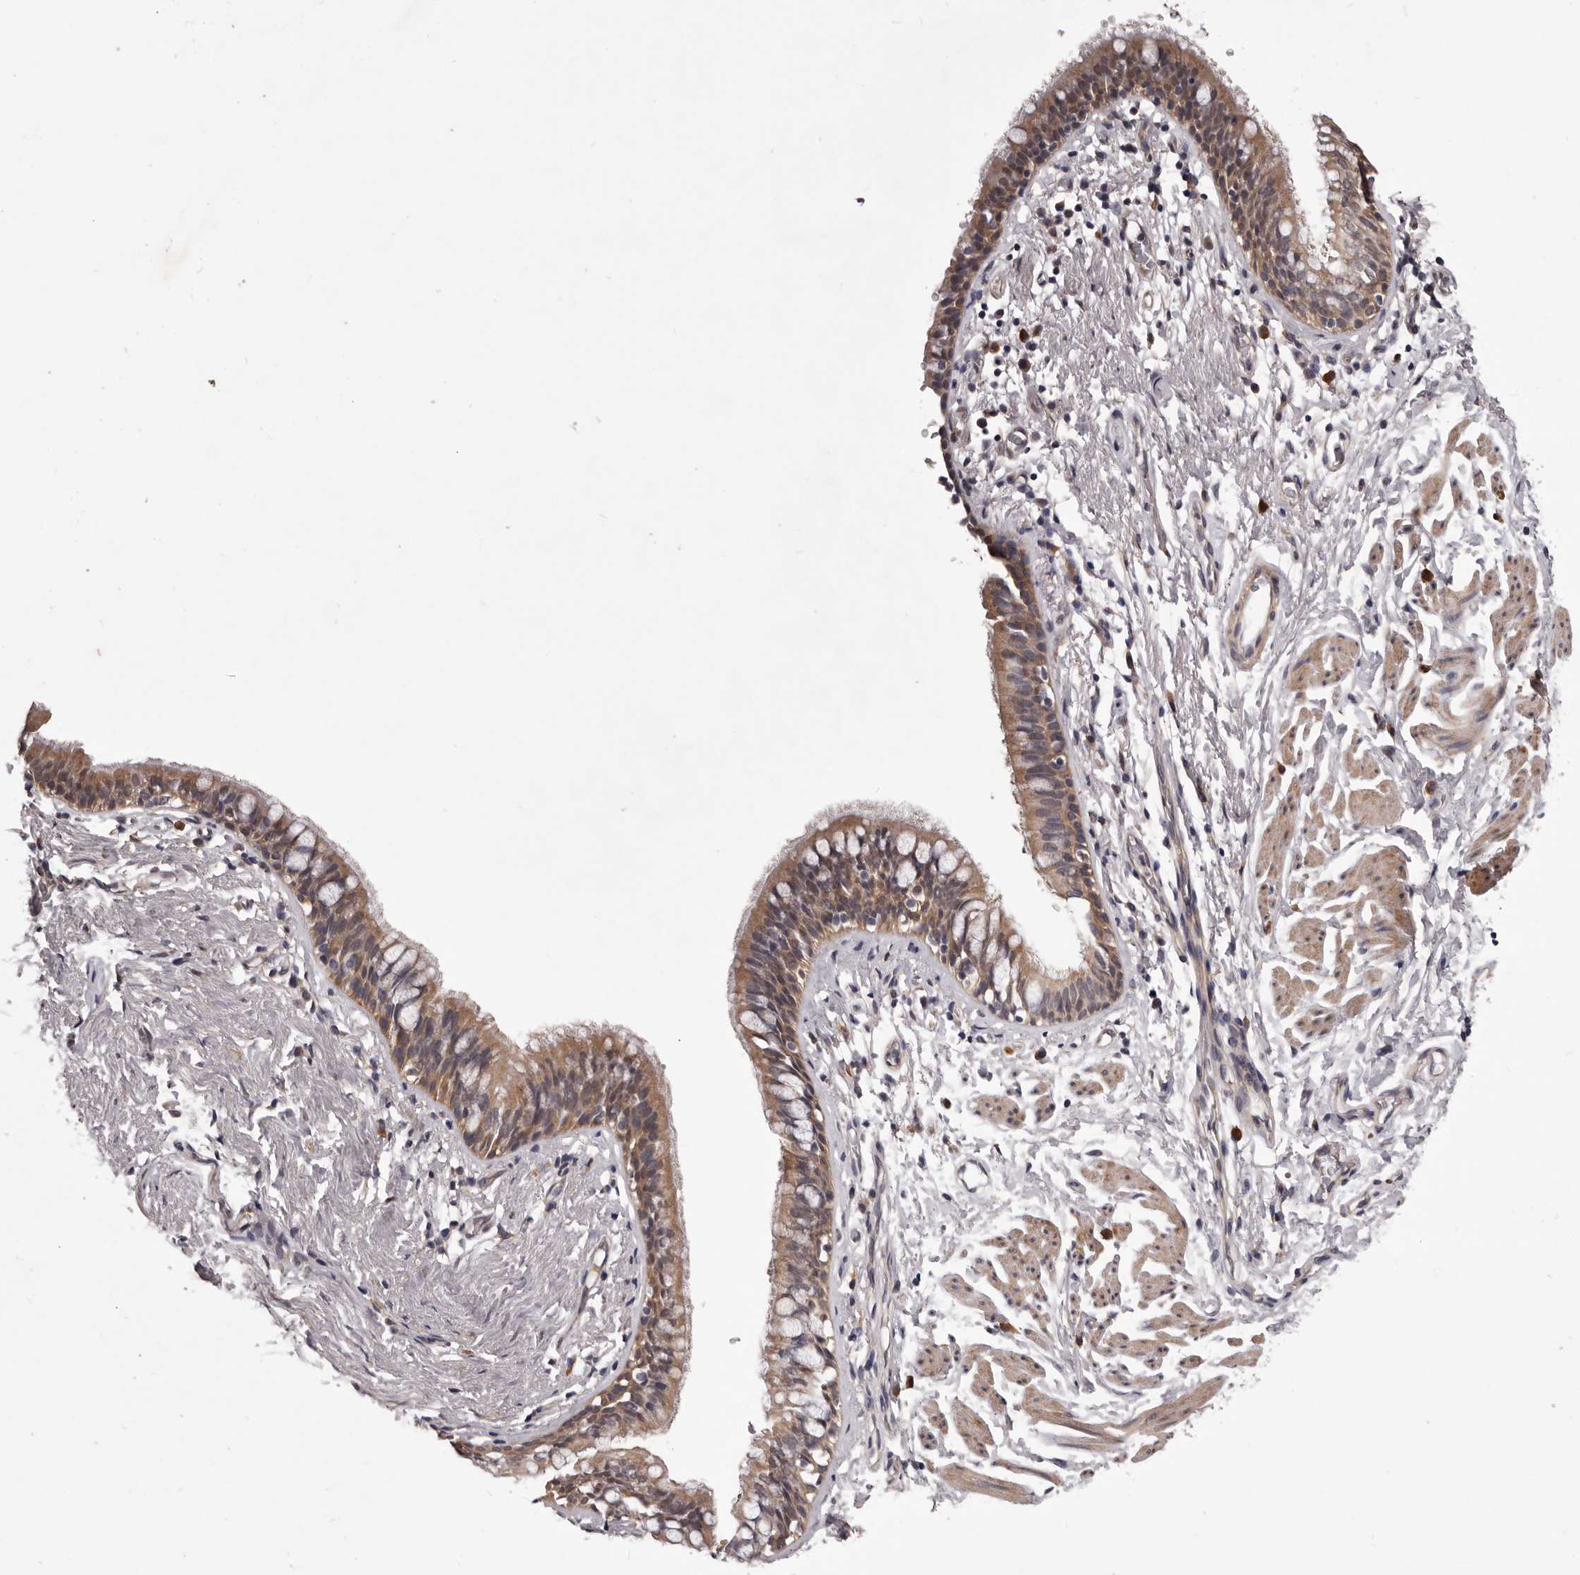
{"staining": {"intensity": "moderate", "quantity": ">75%", "location": "cytoplasmic/membranous"}, "tissue": "bronchus", "cell_type": "Respiratory epithelial cells", "image_type": "normal", "snomed": [{"axis": "morphology", "description": "Normal tissue, NOS"}, {"axis": "topography", "description": "Cartilage tissue"}, {"axis": "topography", "description": "Bronchus"}], "caption": "Moderate cytoplasmic/membranous protein expression is identified in approximately >75% of respiratory epithelial cells in bronchus. (Stains: DAB in brown, nuclei in blue, Microscopy: brightfield microscopy at high magnification).", "gene": "CELF3", "patient": {"sex": "female", "age": 36}}